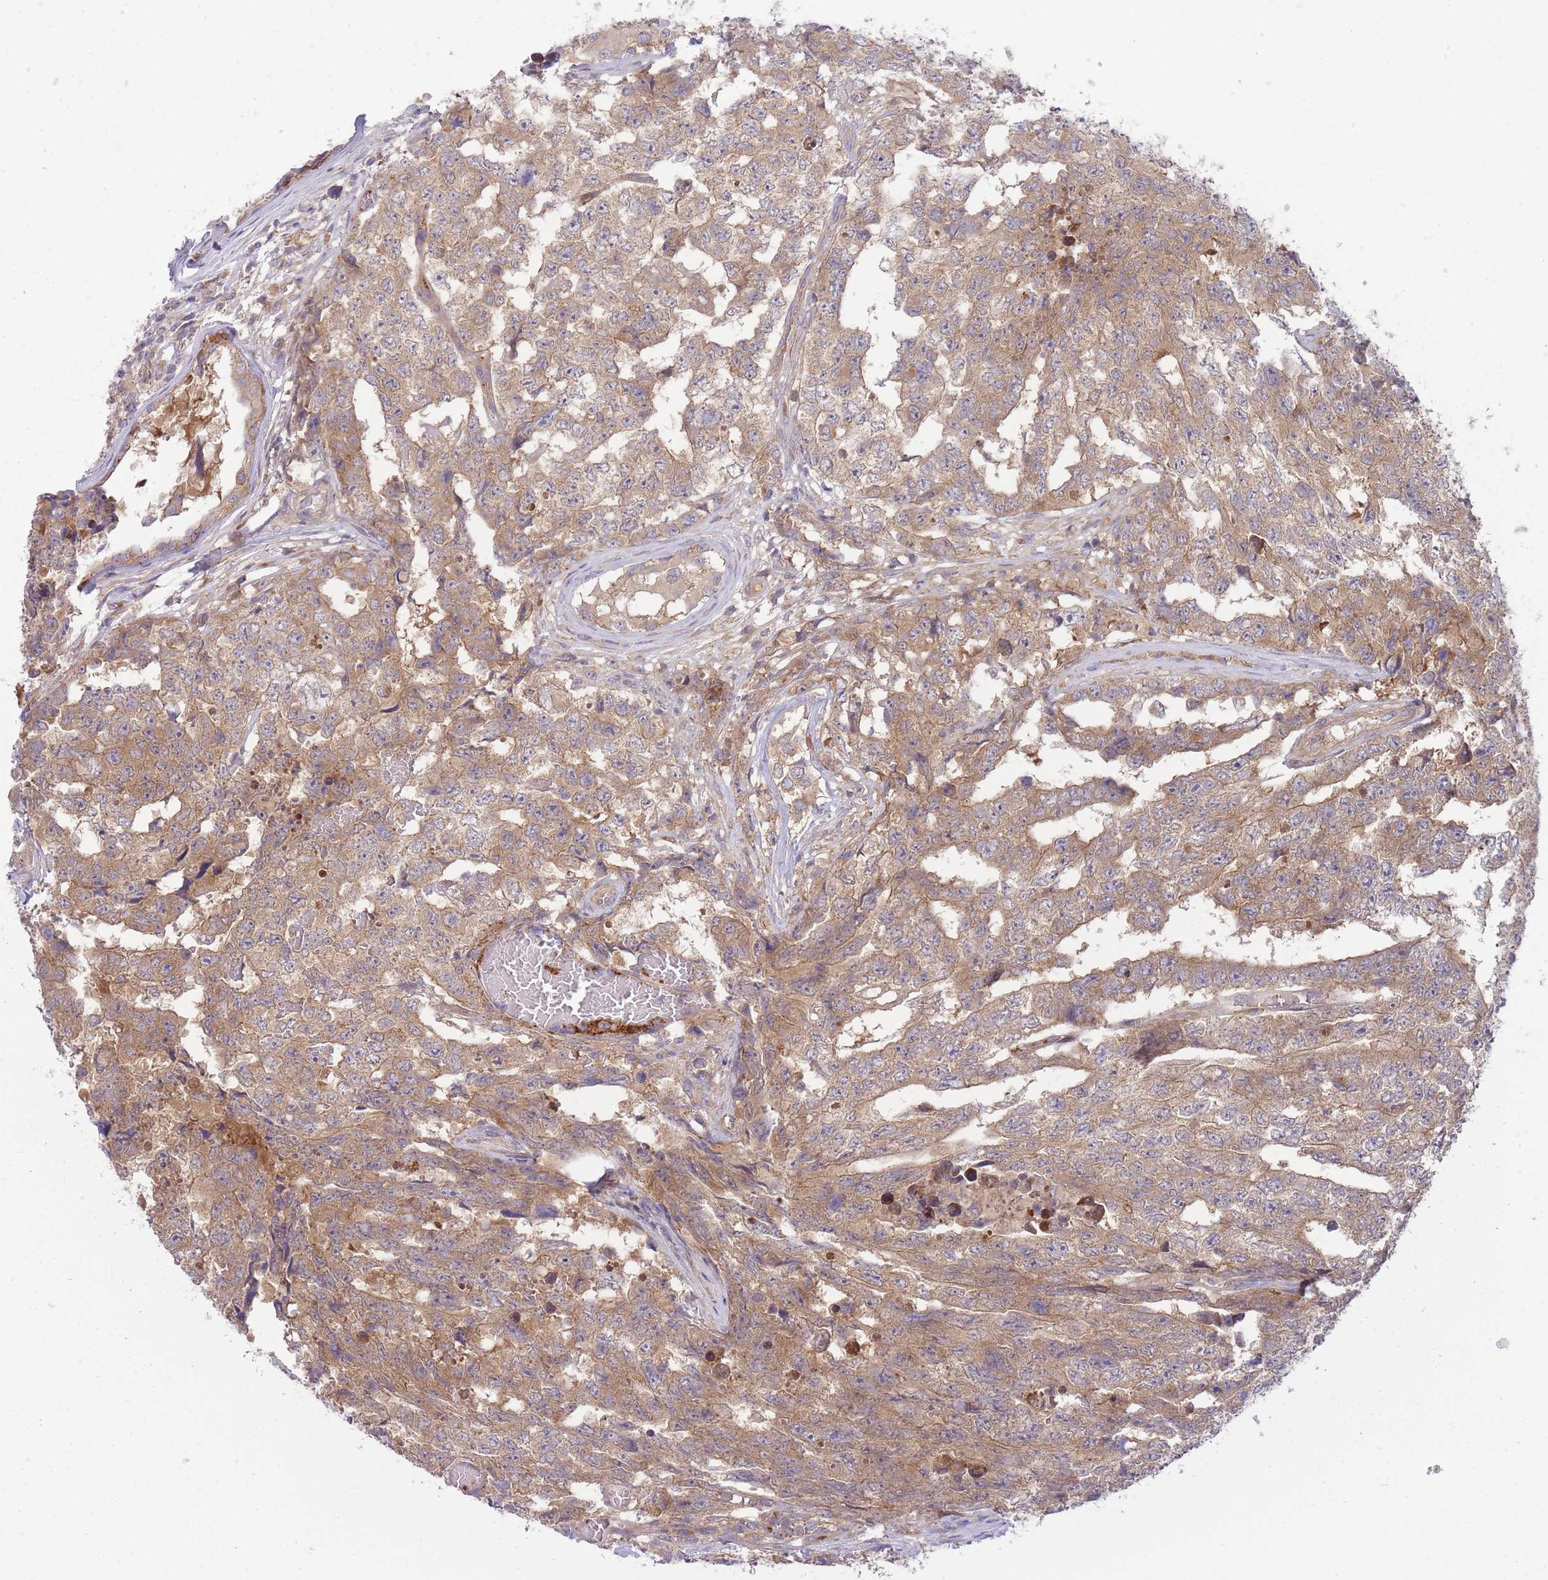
{"staining": {"intensity": "moderate", "quantity": ">75%", "location": "cytoplasmic/membranous"}, "tissue": "testis cancer", "cell_type": "Tumor cells", "image_type": "cancer", "snomed": [{"axis": "morphology", "description": "Carcinoma, Embryonal, NOS"}, {"axis": "topography", "description": "Testis"}], "caption": "Immunohistochemical staining of embryonal carcinoma (testis) reveals medium levels of moderate cytoplasmic/membranous protein positivity in approximately >75% of tumor cells. (DAB = brown stain, brightfield microscopy at high magnification).", "gene": "PFDN6", "patient": {"sex": "male", "age": 25}}